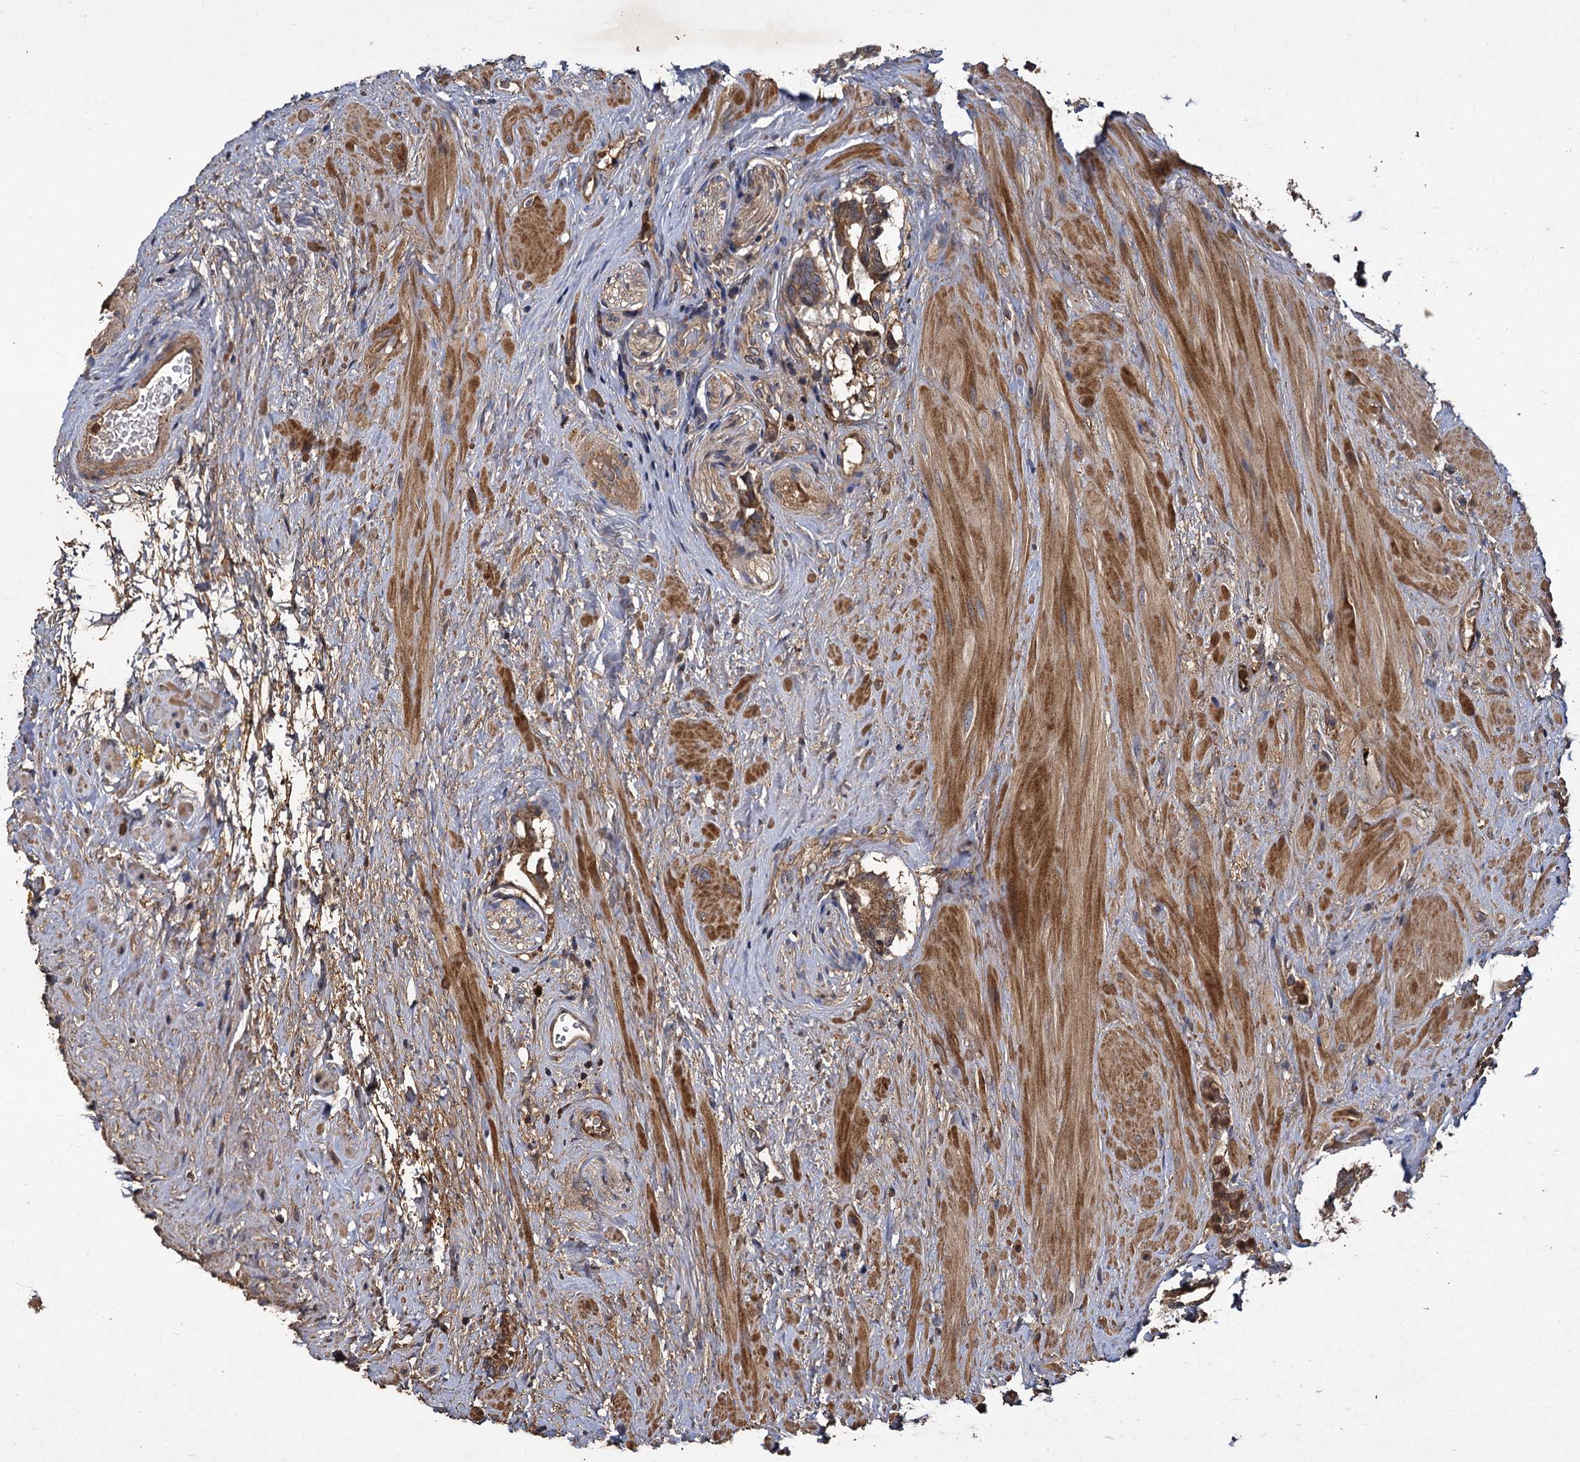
{"staining": {"intensity": "moderate", "quantity": ">75%", "location": "cytoplasmic/membranous"}, "tissue": "prostate cancer", "cell_type": "Tumor cells", "image_type": "cancer", "snomed": [{"axis": "morphology", "description": "Adenocarcinoma, High grade"}, {"axis": "topography", "description": "Prostate"}], "caption": "This is an image of immunohistochemistry staining of adenocarcinoma (high-grade) (prostate), which shows moderate staining in the cytoplasmic/membranous of tumor cells.", "gene": "GCLC", "patient": {"sex": "male", "age": 58}}